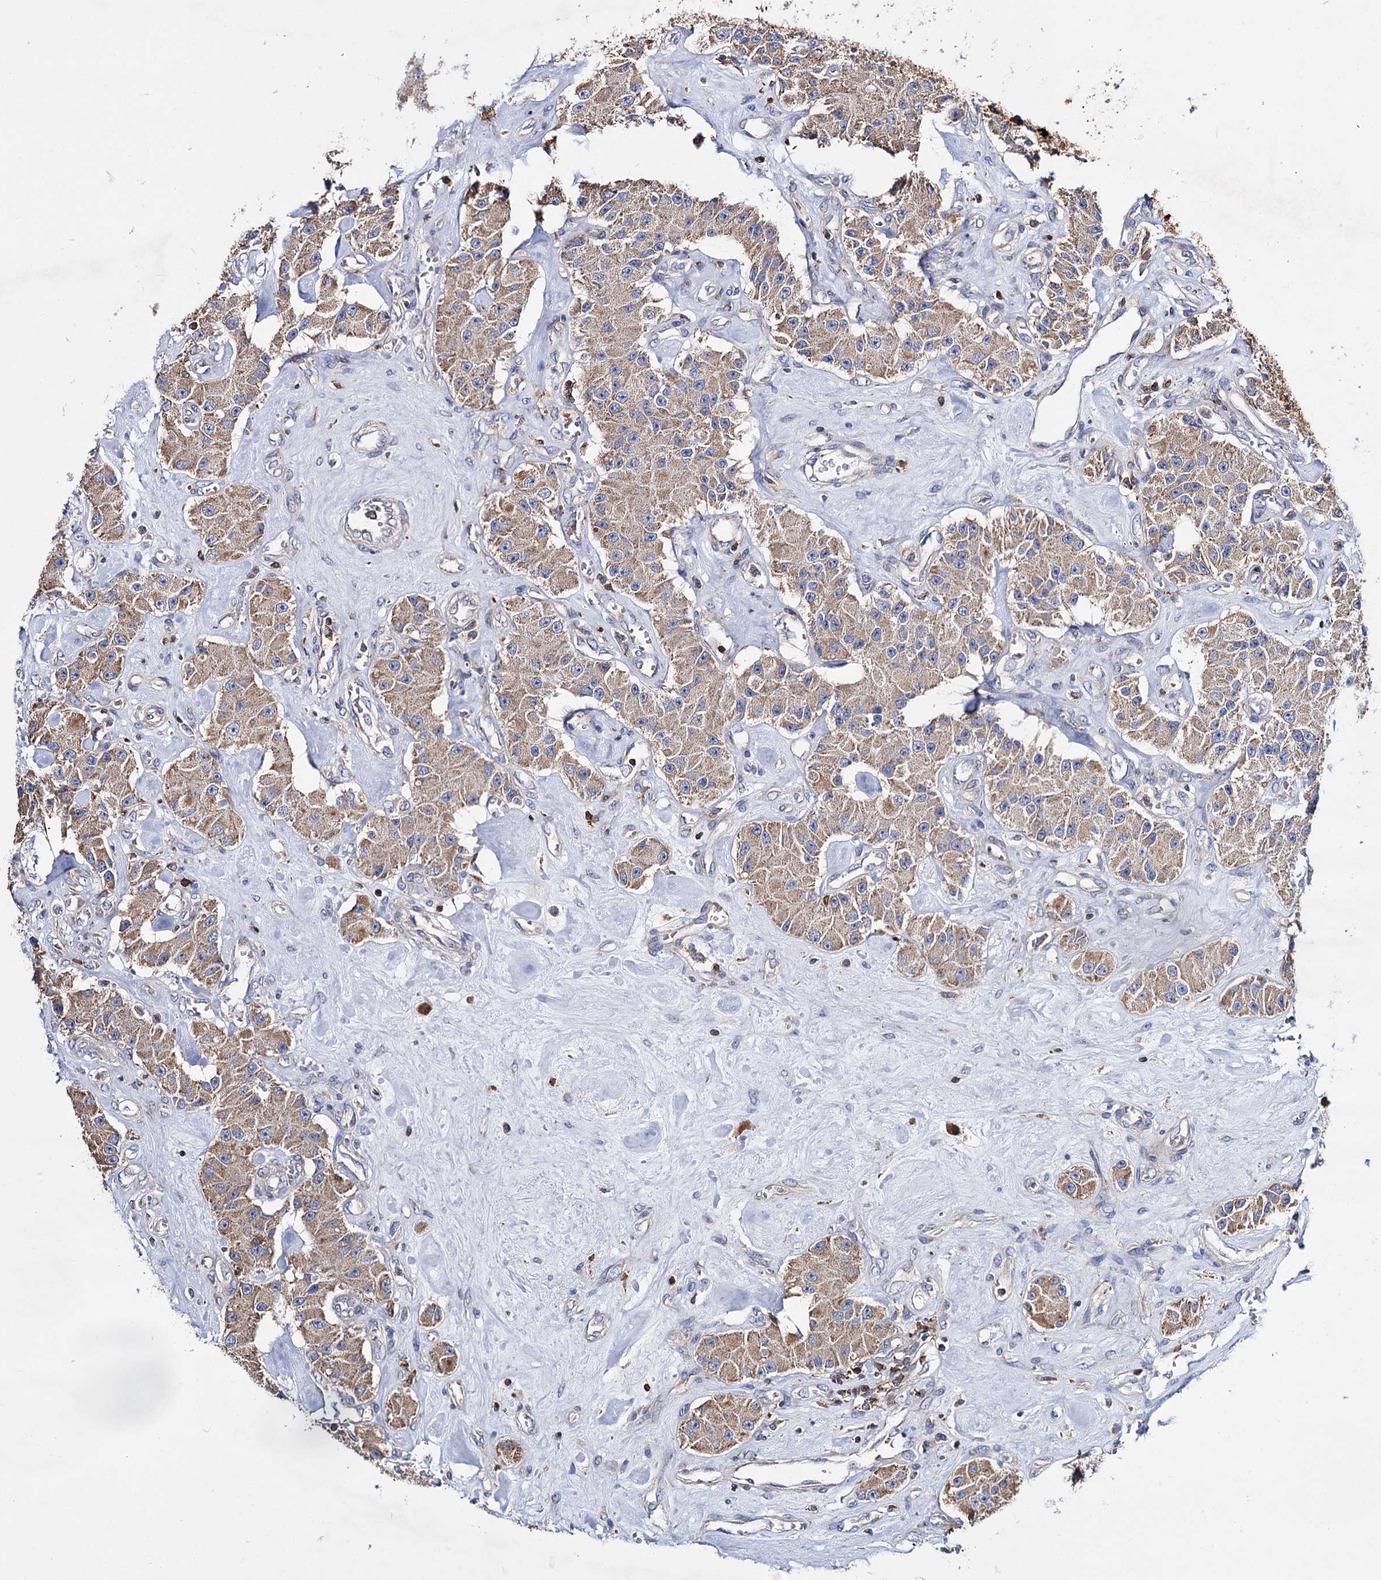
{"staining": {"intensity": "moderate", "quantity": ">75%", "location": "cytoplasmic/membranous"}, "tissue": "carcinoid", "cell_type": "Tumor cells", "image_type": "cancer", "snomed": [{"axis": "morphology", "description": "Carcinoid, malignant, NOS"}, {"axis": "topography", "description": "Pancreas"}], "caption": "Moderate cytoplasmic/membranous positivity for a protein is present in about >75% of tumor cells of malignant carcinoid using IHC.", "gene": "UBASH3B", "patient": {"sex": "male", "age": 41}}